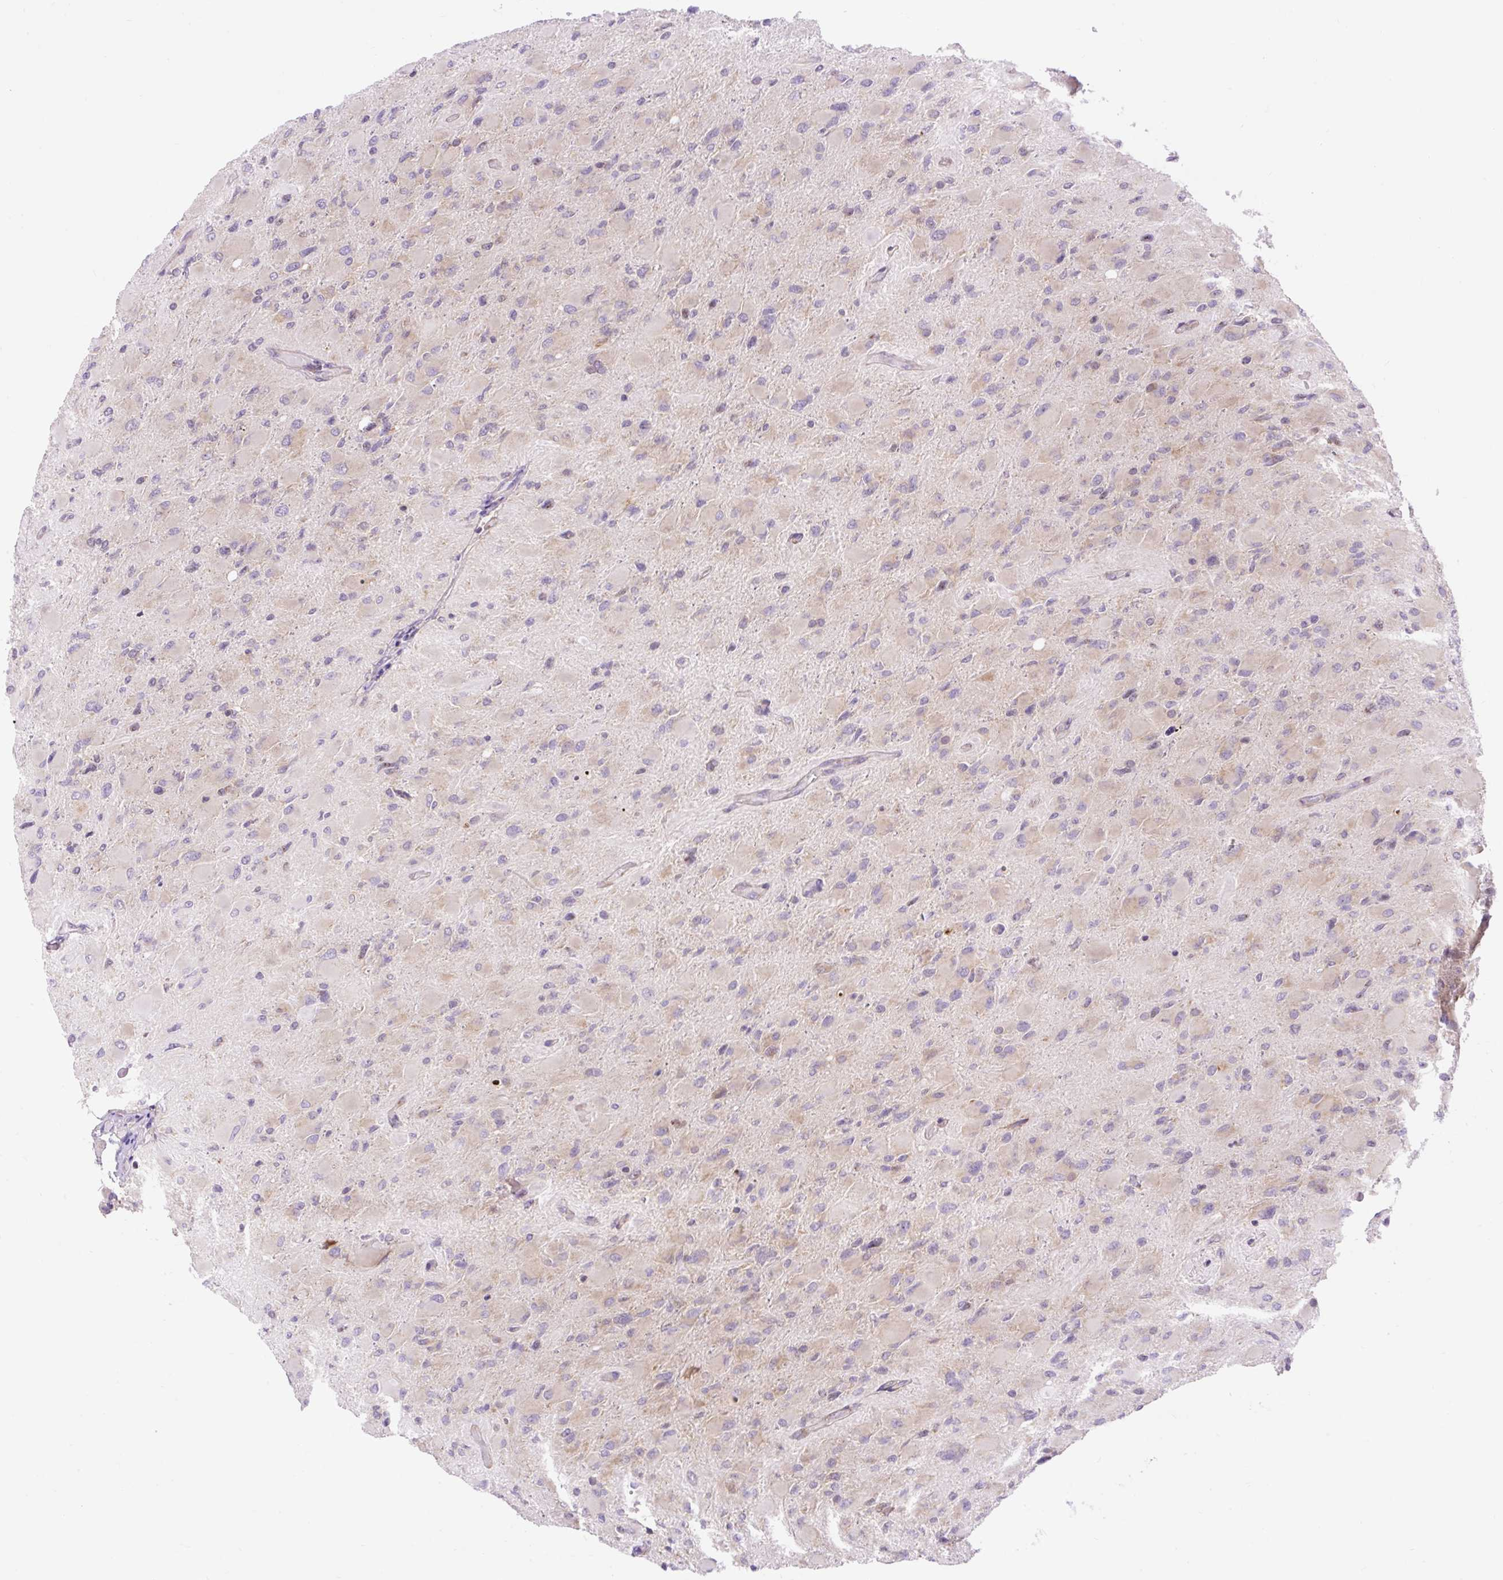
{"staining": {"intensity": "weak", "quantity": "25%-75%", "location": "cytoplasmic/membranous"}, "tissue": "glioma", "cell_type": "Tumor cells", "image_type": "cancer", "snomed": [{"axis": "morphology", "description": "Glioma, malignant, High grade"}, {"axis": "topography", "description": "Cerebral cortex"}], "caption": "Tumor cells show low levels of weak cytoplasmic/membranous expression in about 25%-75% of cells in human glioma.", "gene": "GPR45", "patient": {"sex": "female", "age": 36}}